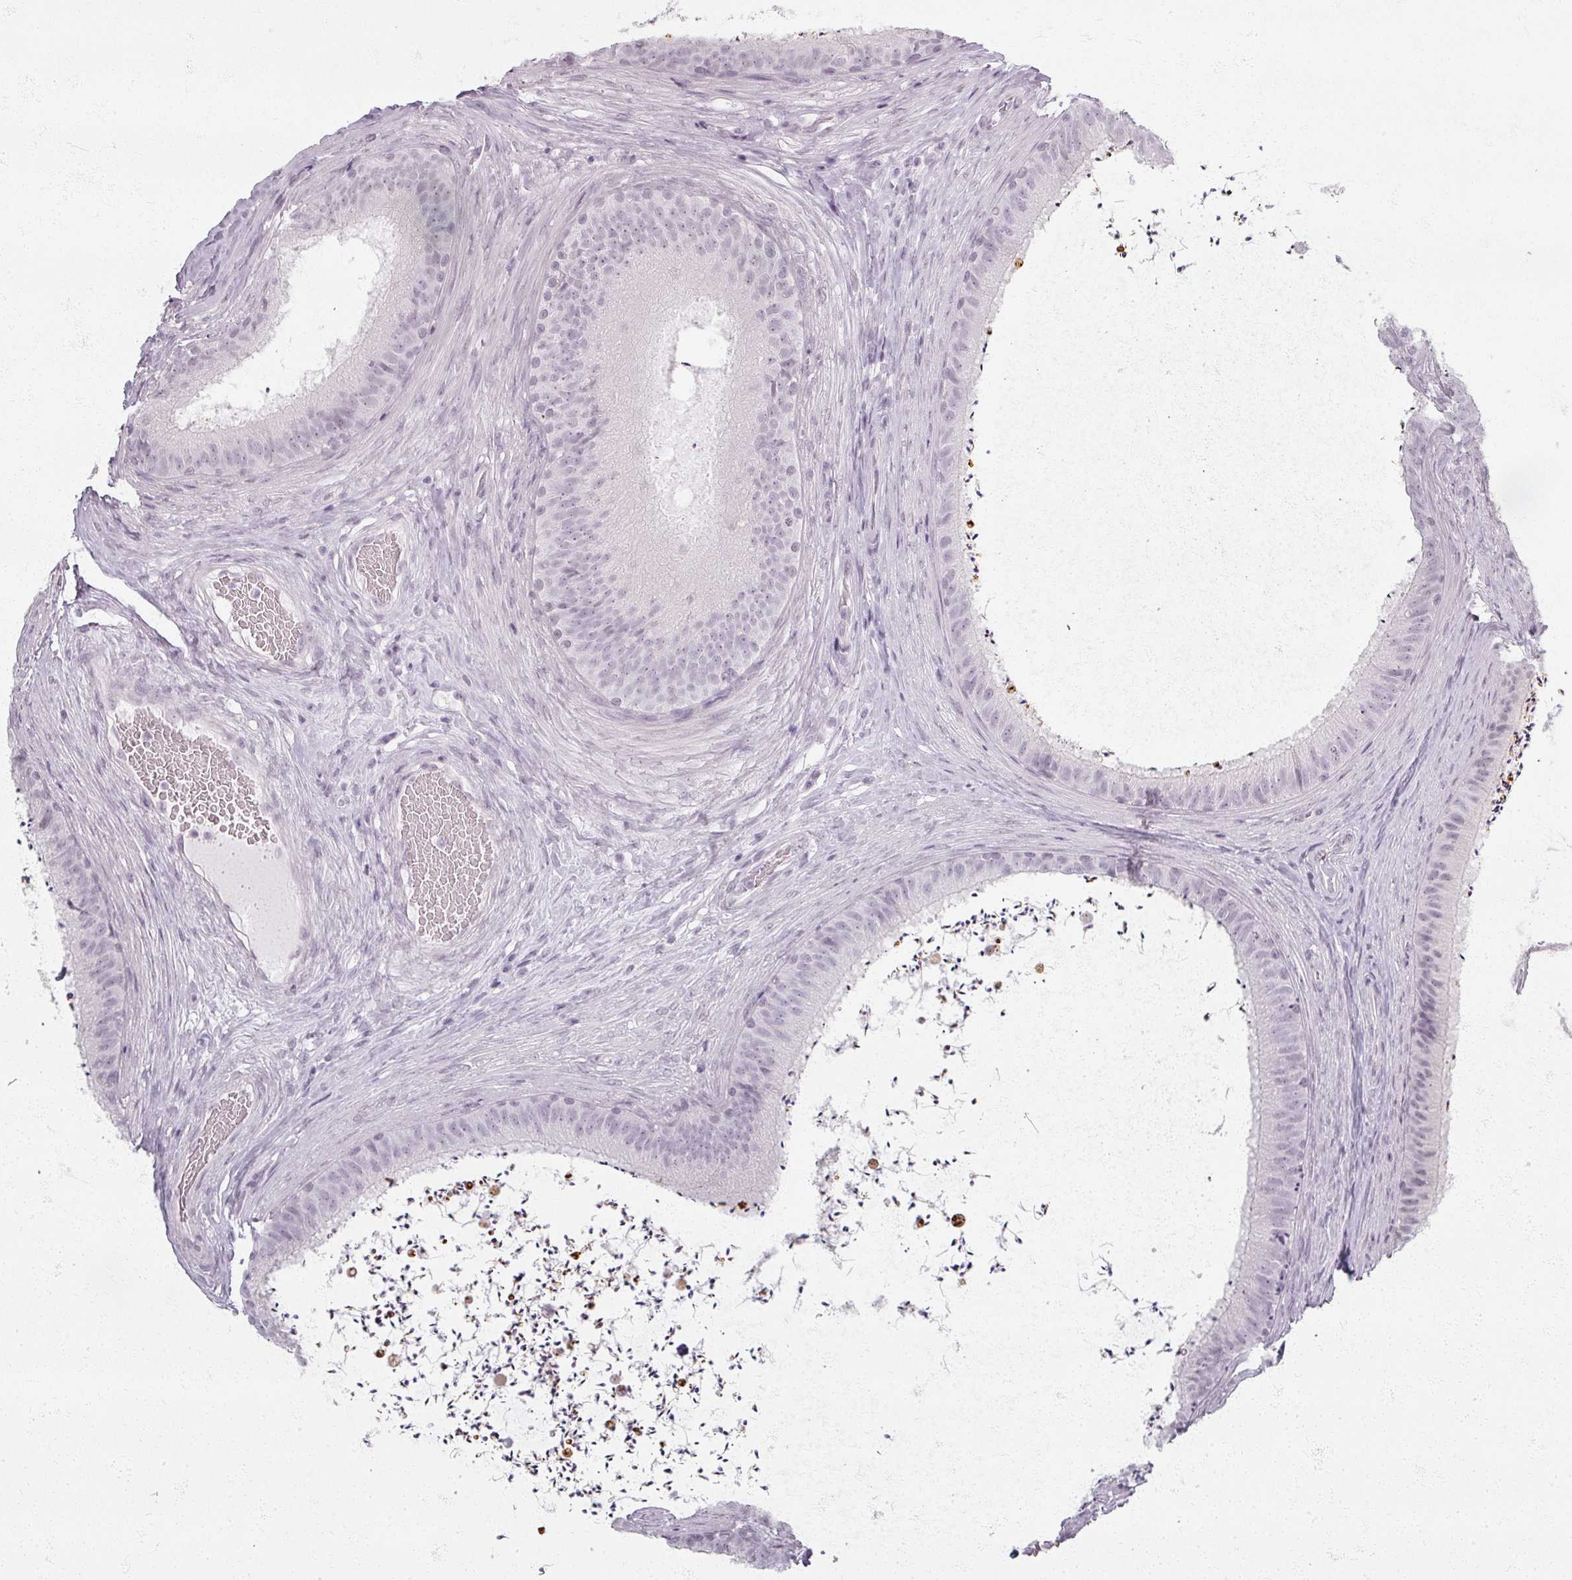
{"staining": {"intensity": "negative", "quantity": "none", "location": "none"}, "tissue": "epididymis", "cell_type": "Glandular cells", "image_type": "normal", "snomed": [{"axis": "morphology", "description": "Normal tissue, NOS"}, {"axis": "topography", "description": "Testis"}, {"axis": "topography", "description": "Epididymis"}], "caption": "Immunohistochemistry of unremarkable epididymis shows no positivity in glandular cells. Nuclei are stained in blue.", "gene": "RFPL2", "patient": {"sex": "male", "age": 41}}